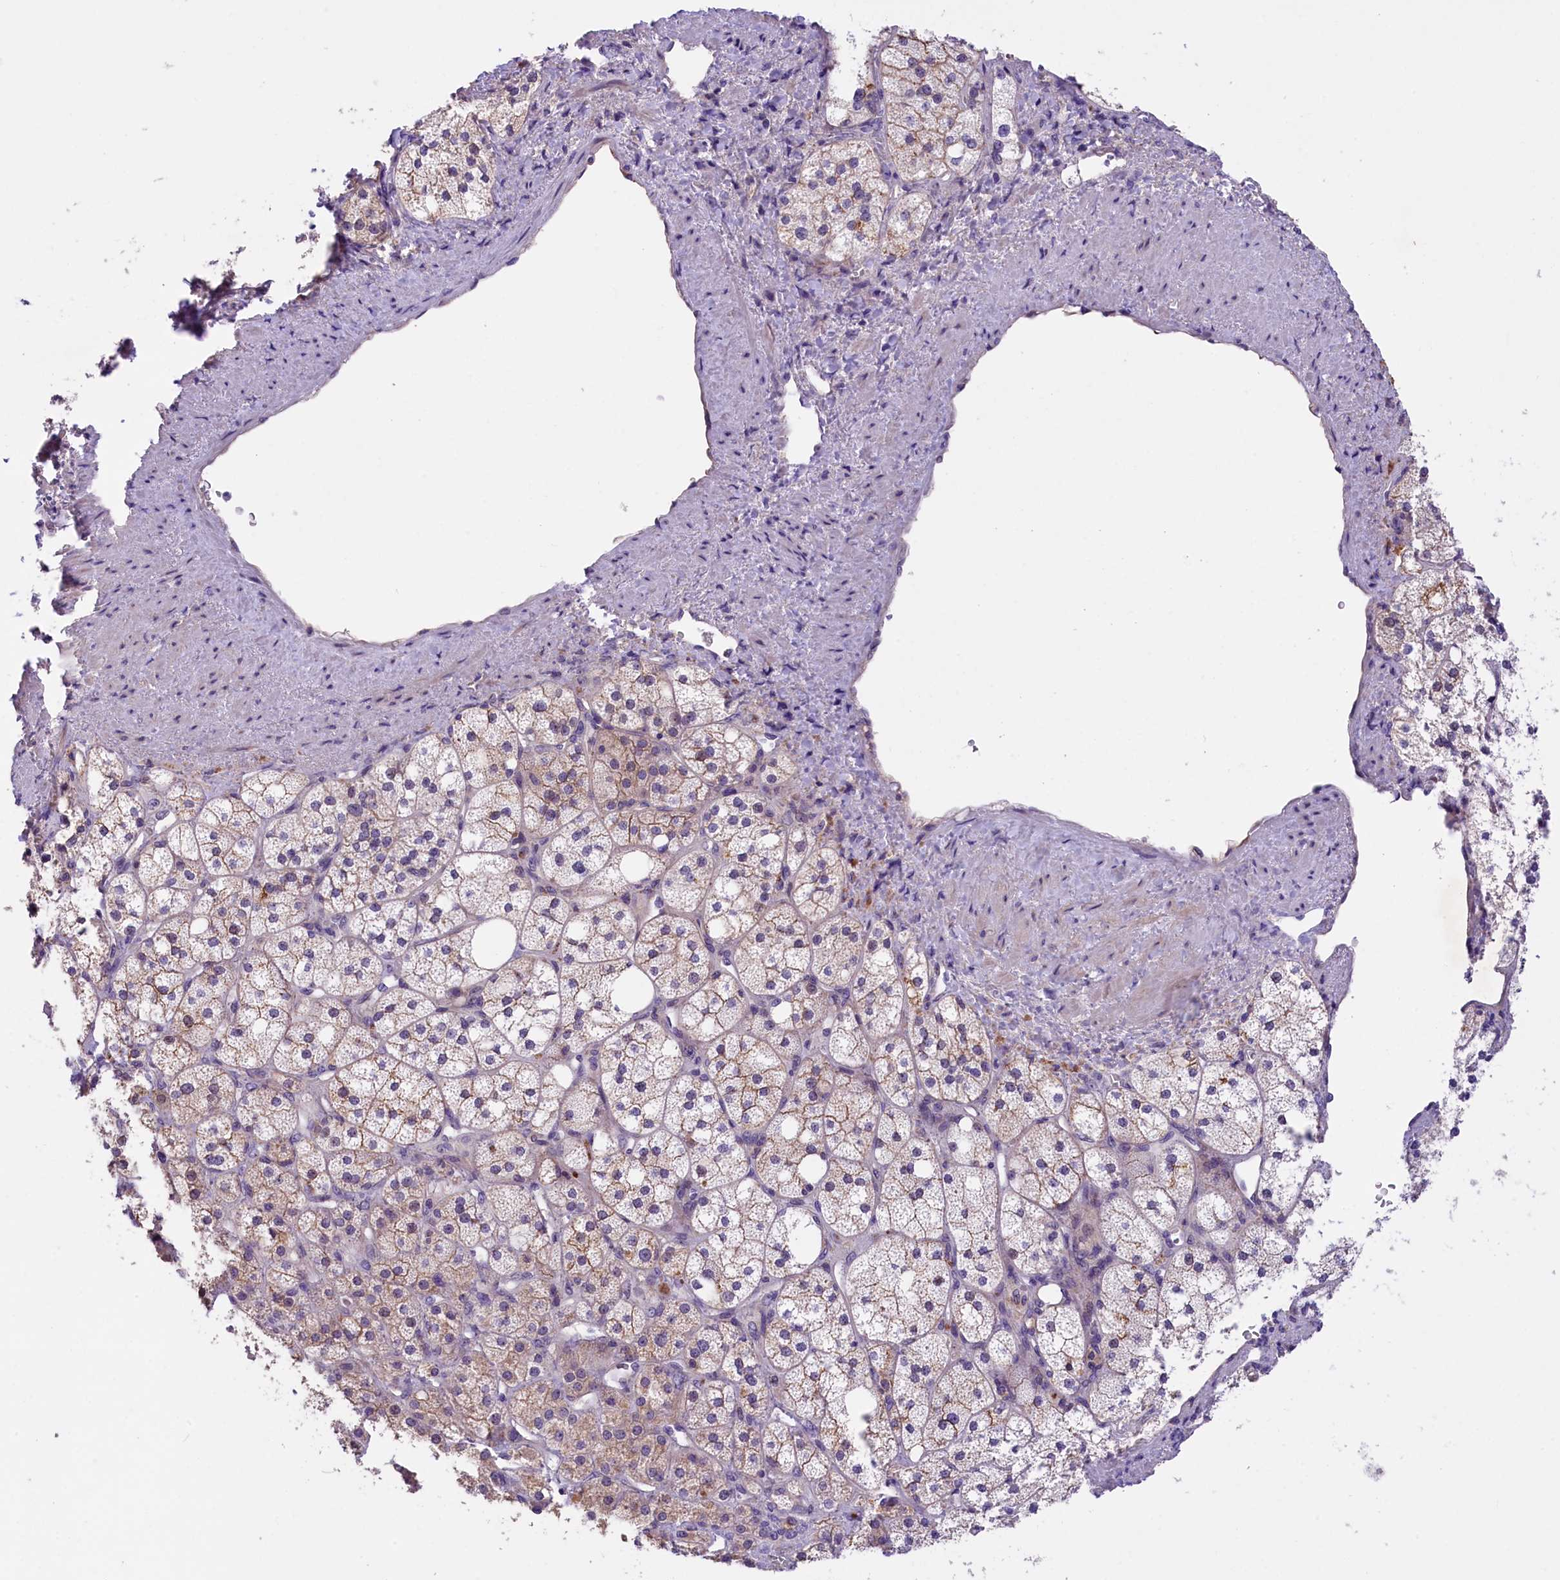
{"staining": {"intensity": "weak", "quantity": "25%-75%", "location": "cytoplasmic/membranous"}, "tissue": "adrenal gland", "cell_type": "Glandular cells", "image_type": "normal", "snomed": [{"axis": "morphology", "description": "Normal tissue, NOS"}, {"axis": "topography", "description": "Adrenal gland"}], "caption": "DAB immunohistochemical staining of normal human adrenal gland displays weak cytoplasmic/membranous protein staining in about 25%-75% of glandular cells.", "gene": "CCDC32", "patient": {"sex": "male", "age": 61}}